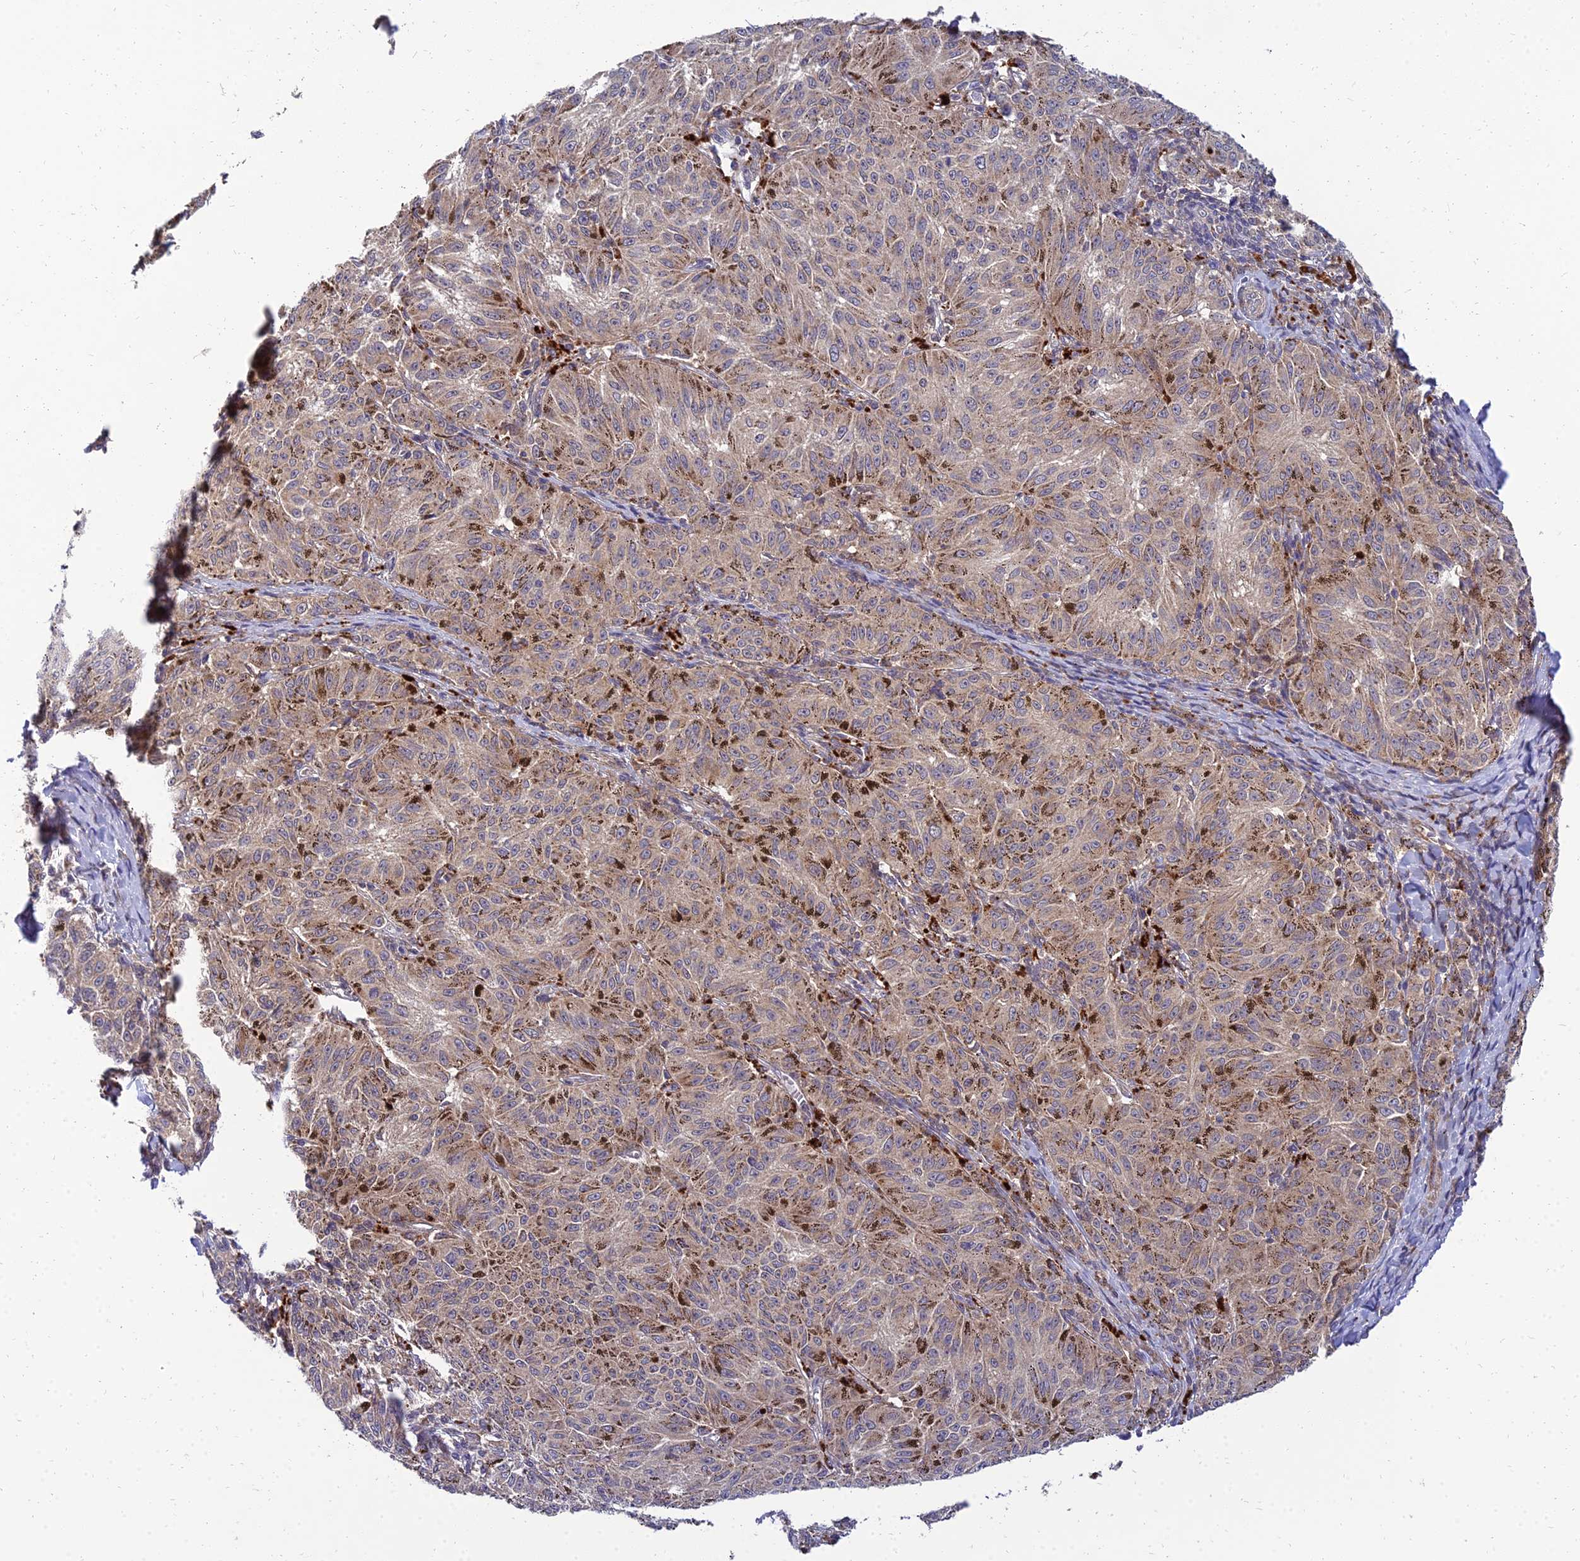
{"staining": {"intensity": "weak", "quantity": "25%-75%", "location": "cytoplasmic/membranous"}, "tissue": "melanoma", "cell_type": "Tumor cells", "image_type": "cancer", "snomed": [{"axis": "morphology", "description": "Malignant melanoma, NOS"}, {"axis": "topography", "description": "Skin"}], "caption": "IHC of human malignant melanoma demonstrates low levels of weak cytoplasmic/membranous expression in about 25%-75% of tumor cells.", "gene": "NPY", "patient": {"sex": "female", "age": 72}}